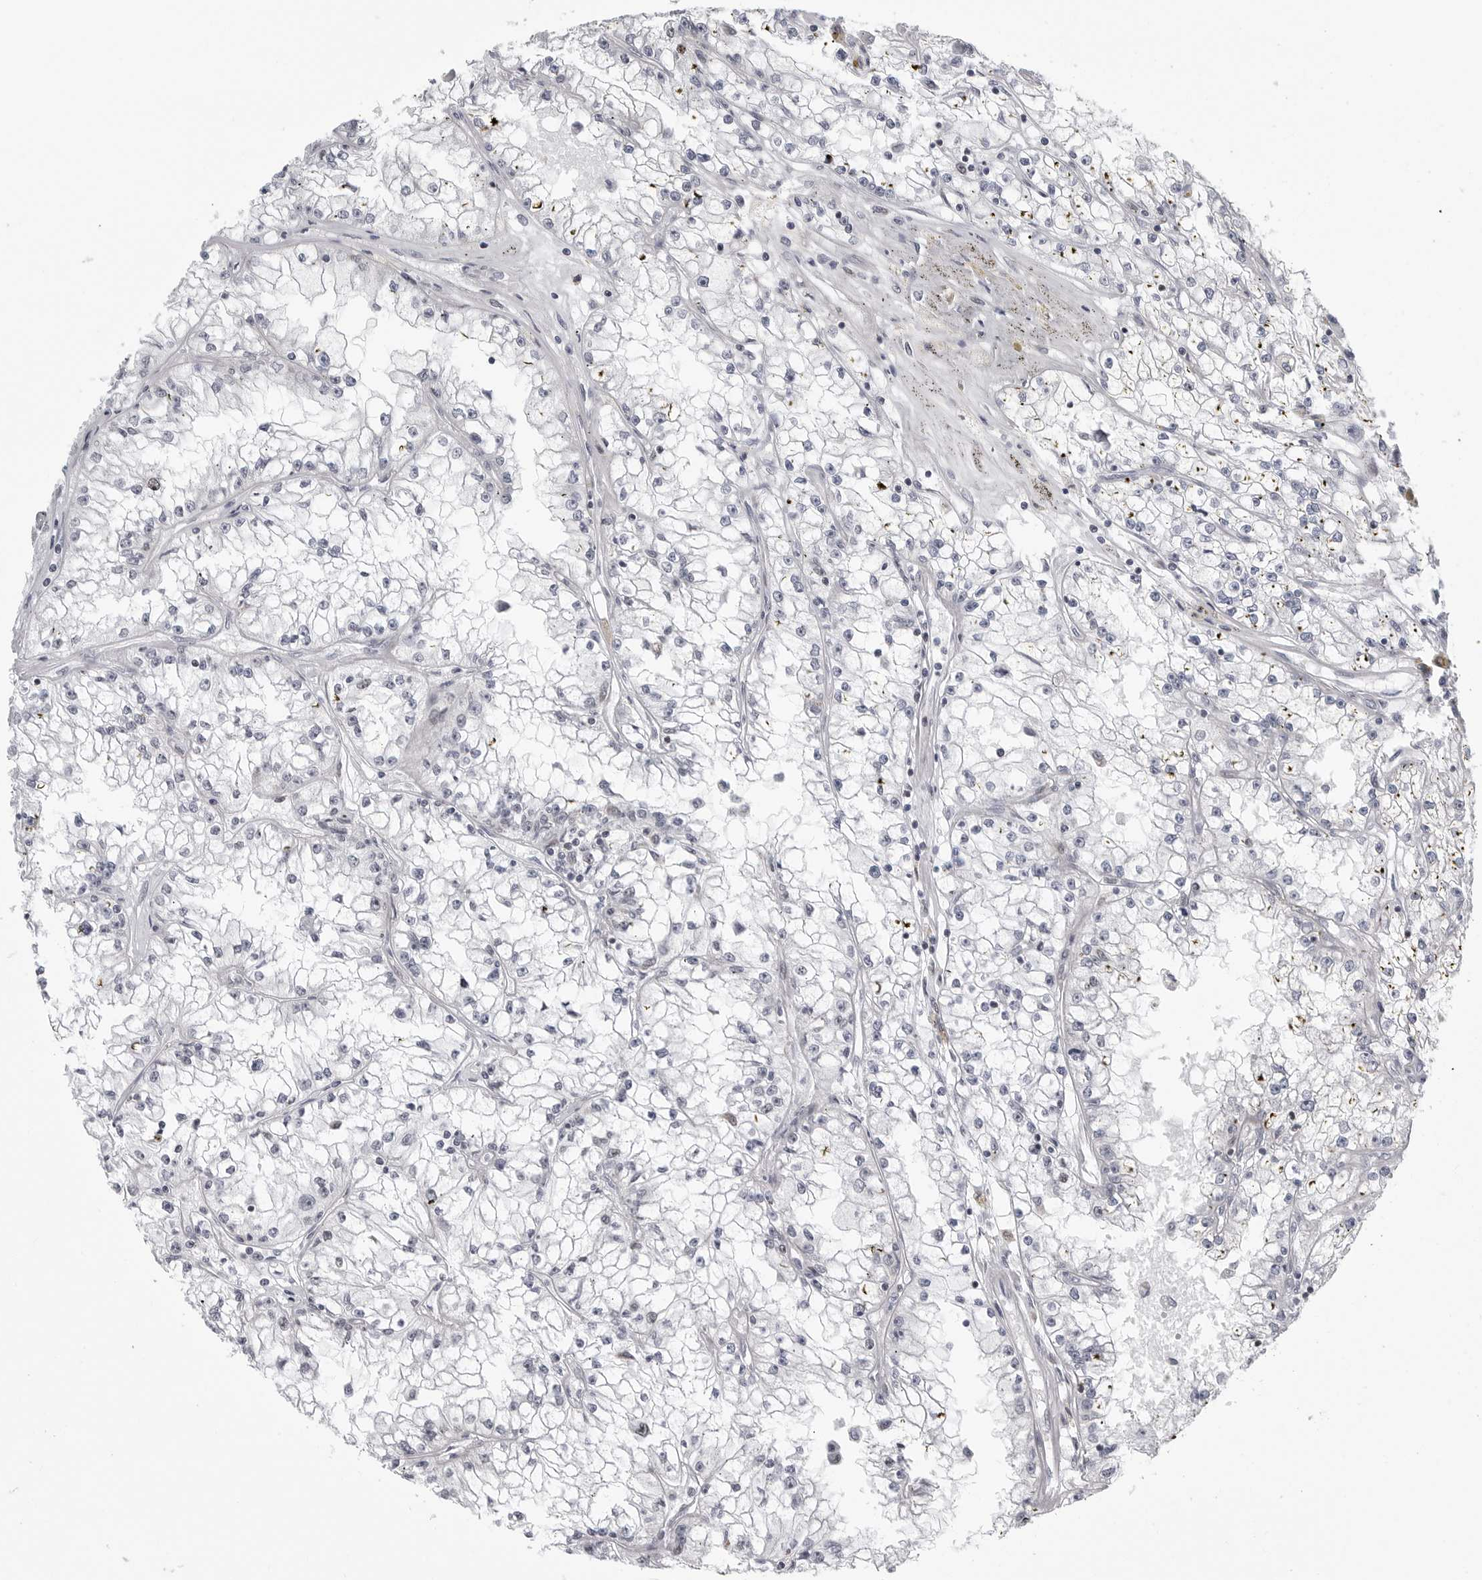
{"staining": {"intensity": "negative", "quantity": "none", "location": "none"}, "tissue": "renal cancer", "cell_type": "Tumor cells", "image_type": "cancer", "snomed": [{"axis": "morphology", "description": "Adenocarcinoma, NOS"}, {"axis": "topography", "description": "Kidney"}], "caption": "Immunohistochemical staining of renal cancer (adenocarcinoma) displays no significant positivity in tumor cells.", "gene": "FAM135B", "patient": {"sex": "male", "age": 56}}